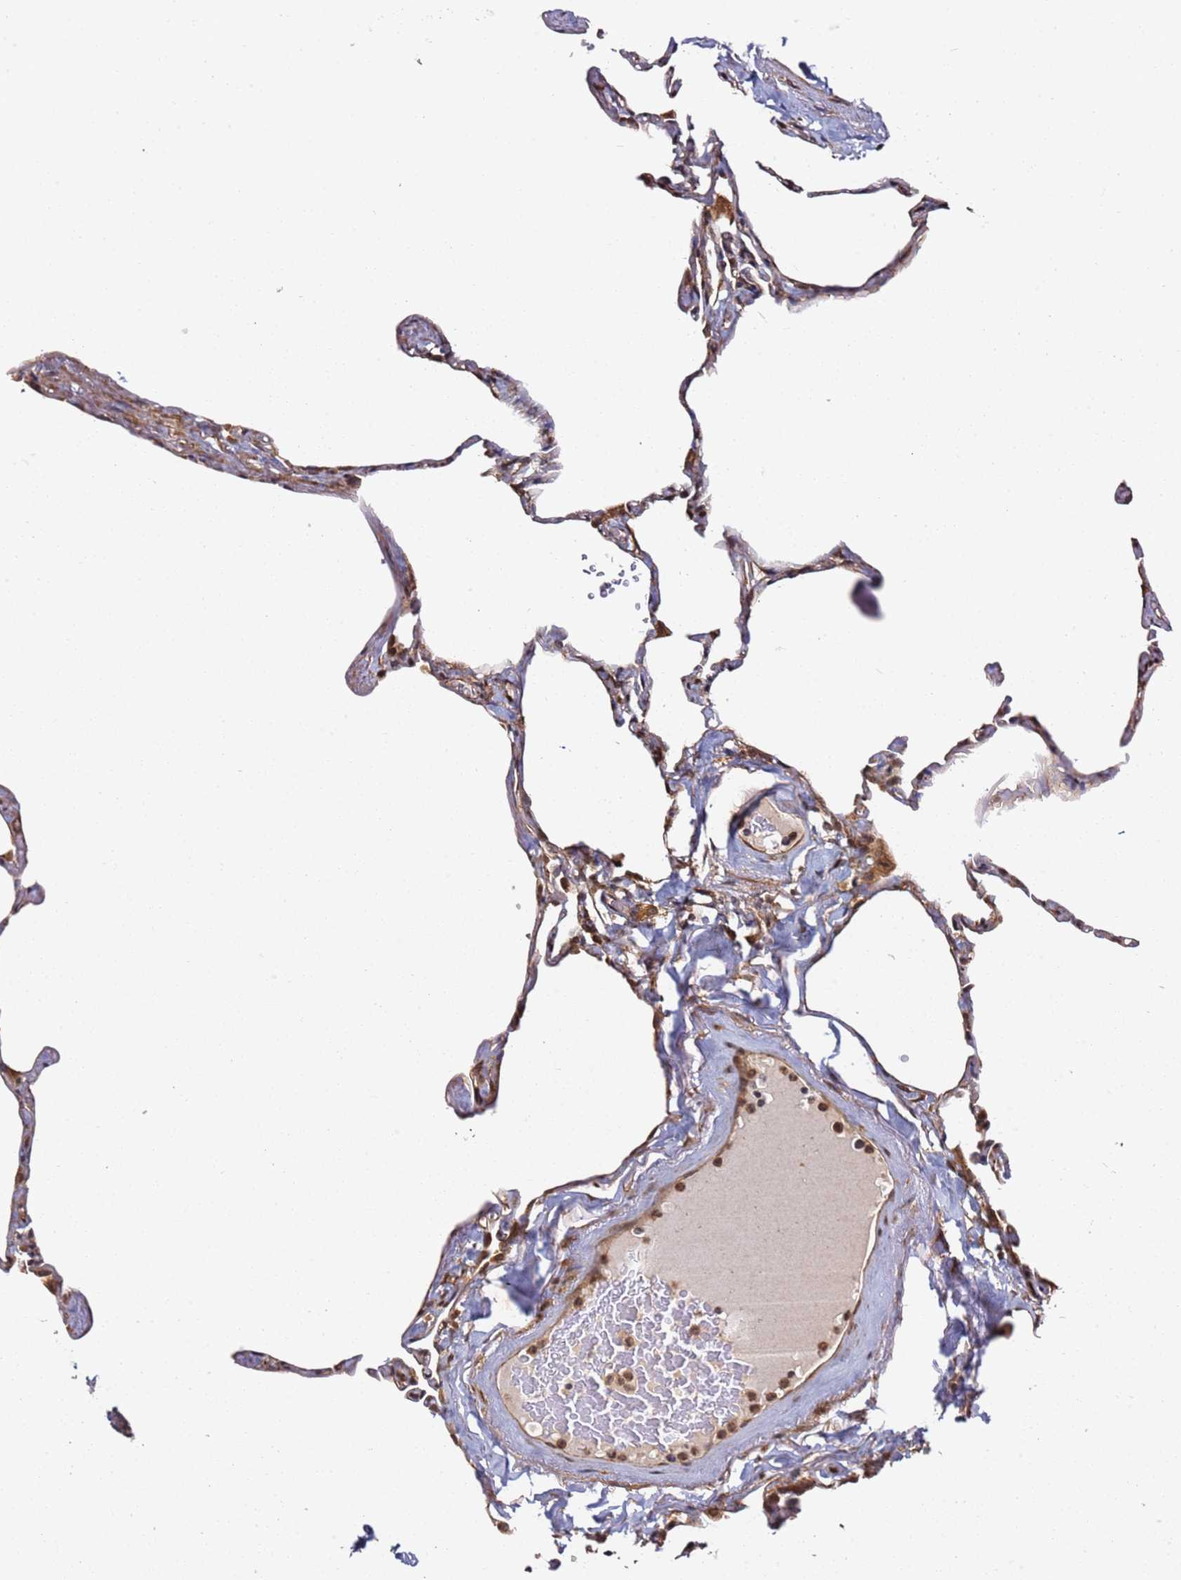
{"staining": {"intensity": "moderate", "quantity": "25%-75%", "location": "cytoplasmic/membranous"}, "tissue": "lung", "cell_type": "Alveolar cells", "image_type": "normal", "snomed": [{"axis": "morphology", "description": "Normal tissue, NOS"}, {"axis": "topography", "description": "Lung"}], "caption": "DAB (3,3'-diaminobenzidine) immunohistochemical staining of unremarkable human lung exhibits moderate cytoplasmic/membranous protein positivity in about 25%-75% of alveolar cells.", "gene": "PRKAB2", "patient": {"sex": "male", "age": 65}}